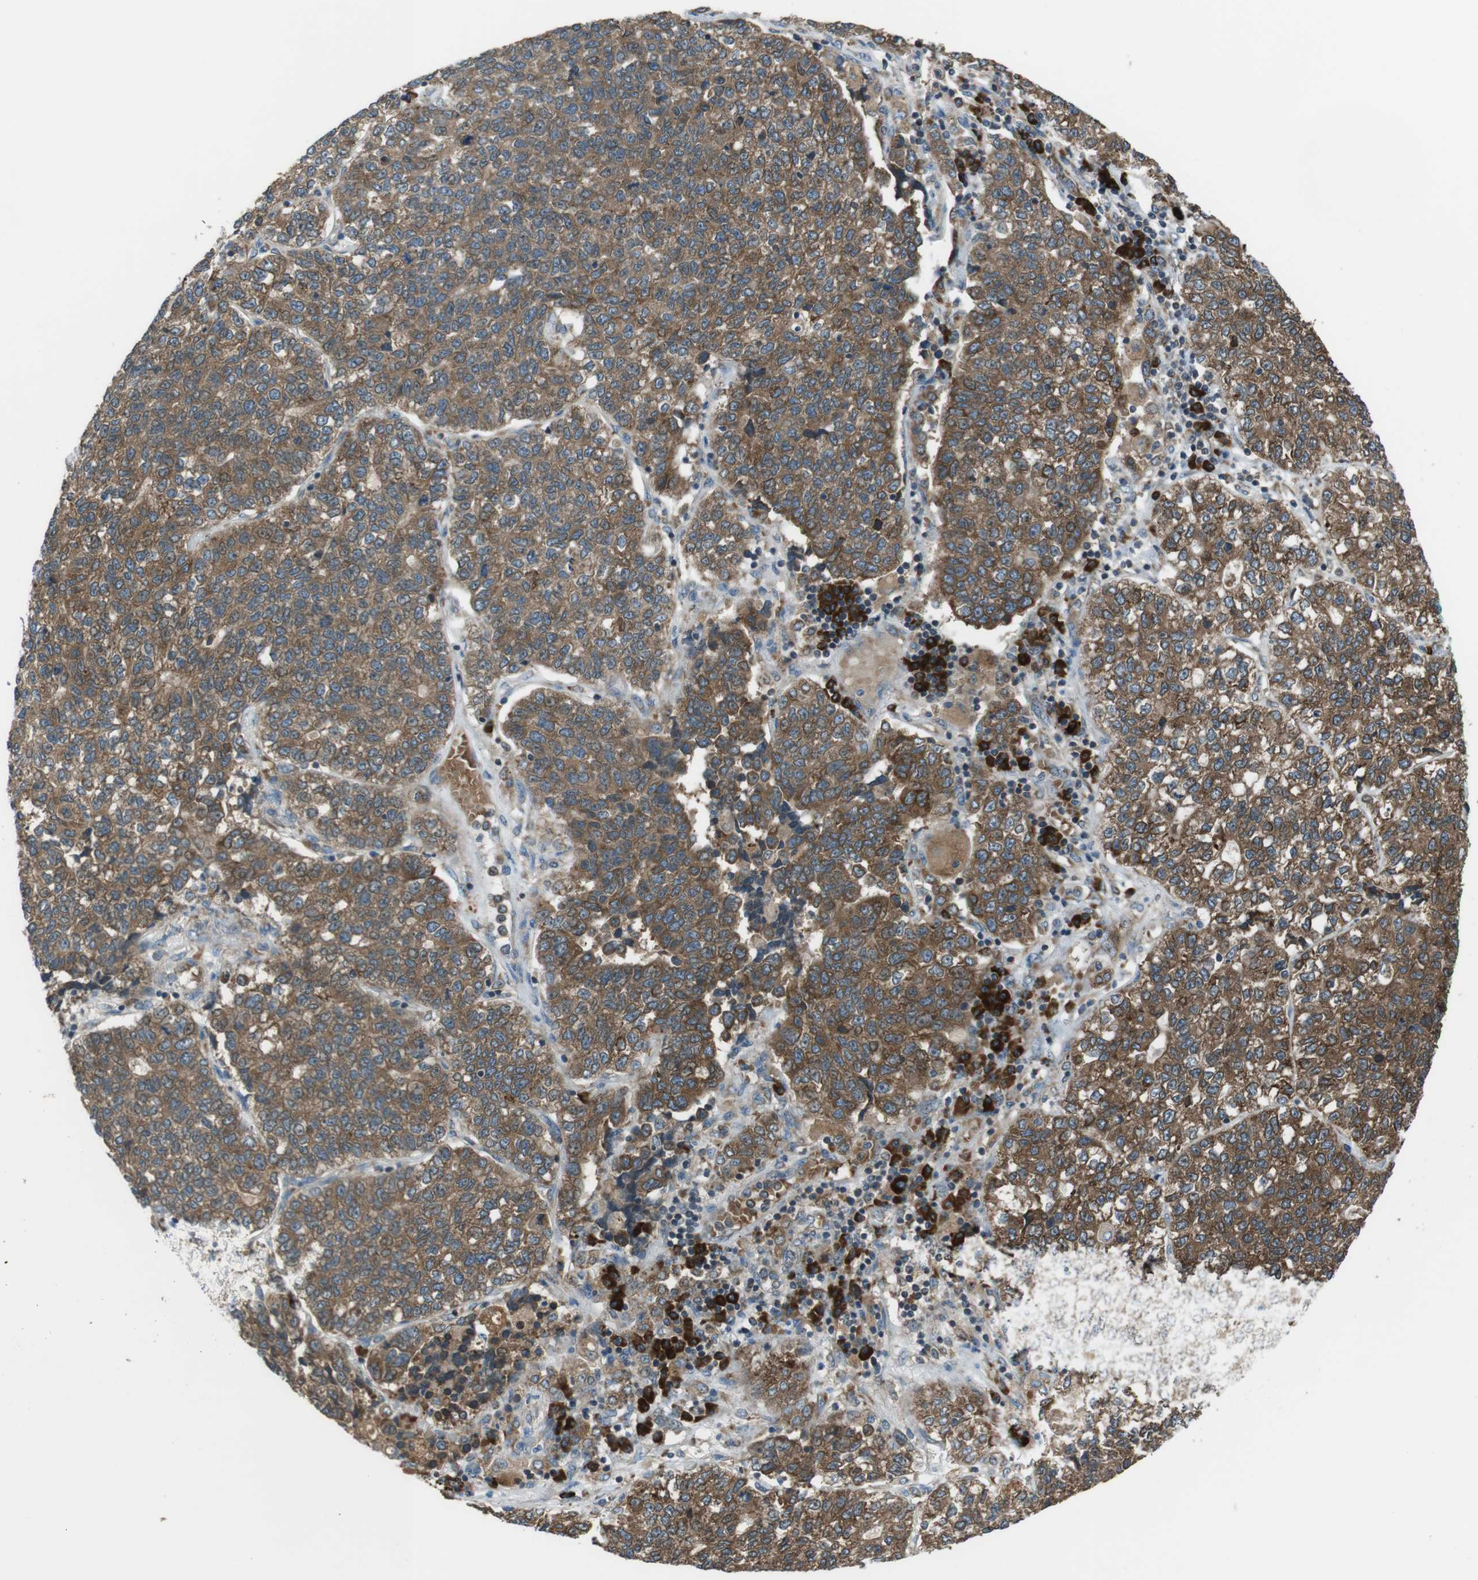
{"staining": {"intensity": "moderate", "quantity": ">75%", "location": "cytoplasmic/membranous"}, "tissue": "lung cancer", "cell_type": "Tumor cells", "image_type": "cancer", "snomed": [{"axis": "morphology", "description": "Adenocarcinoma, NOS"}, {"axis": "topography", "description": "Lung"}], "caption": "The histopathology image reveals immunohistochemical staining of lung adenocarcinoma. There is moderate cytoplasmic/membranous expression is seen in approximately >75% of tumor cells.", "gene": "SSR3", "patient": {"sex": "male", "age": 49}}